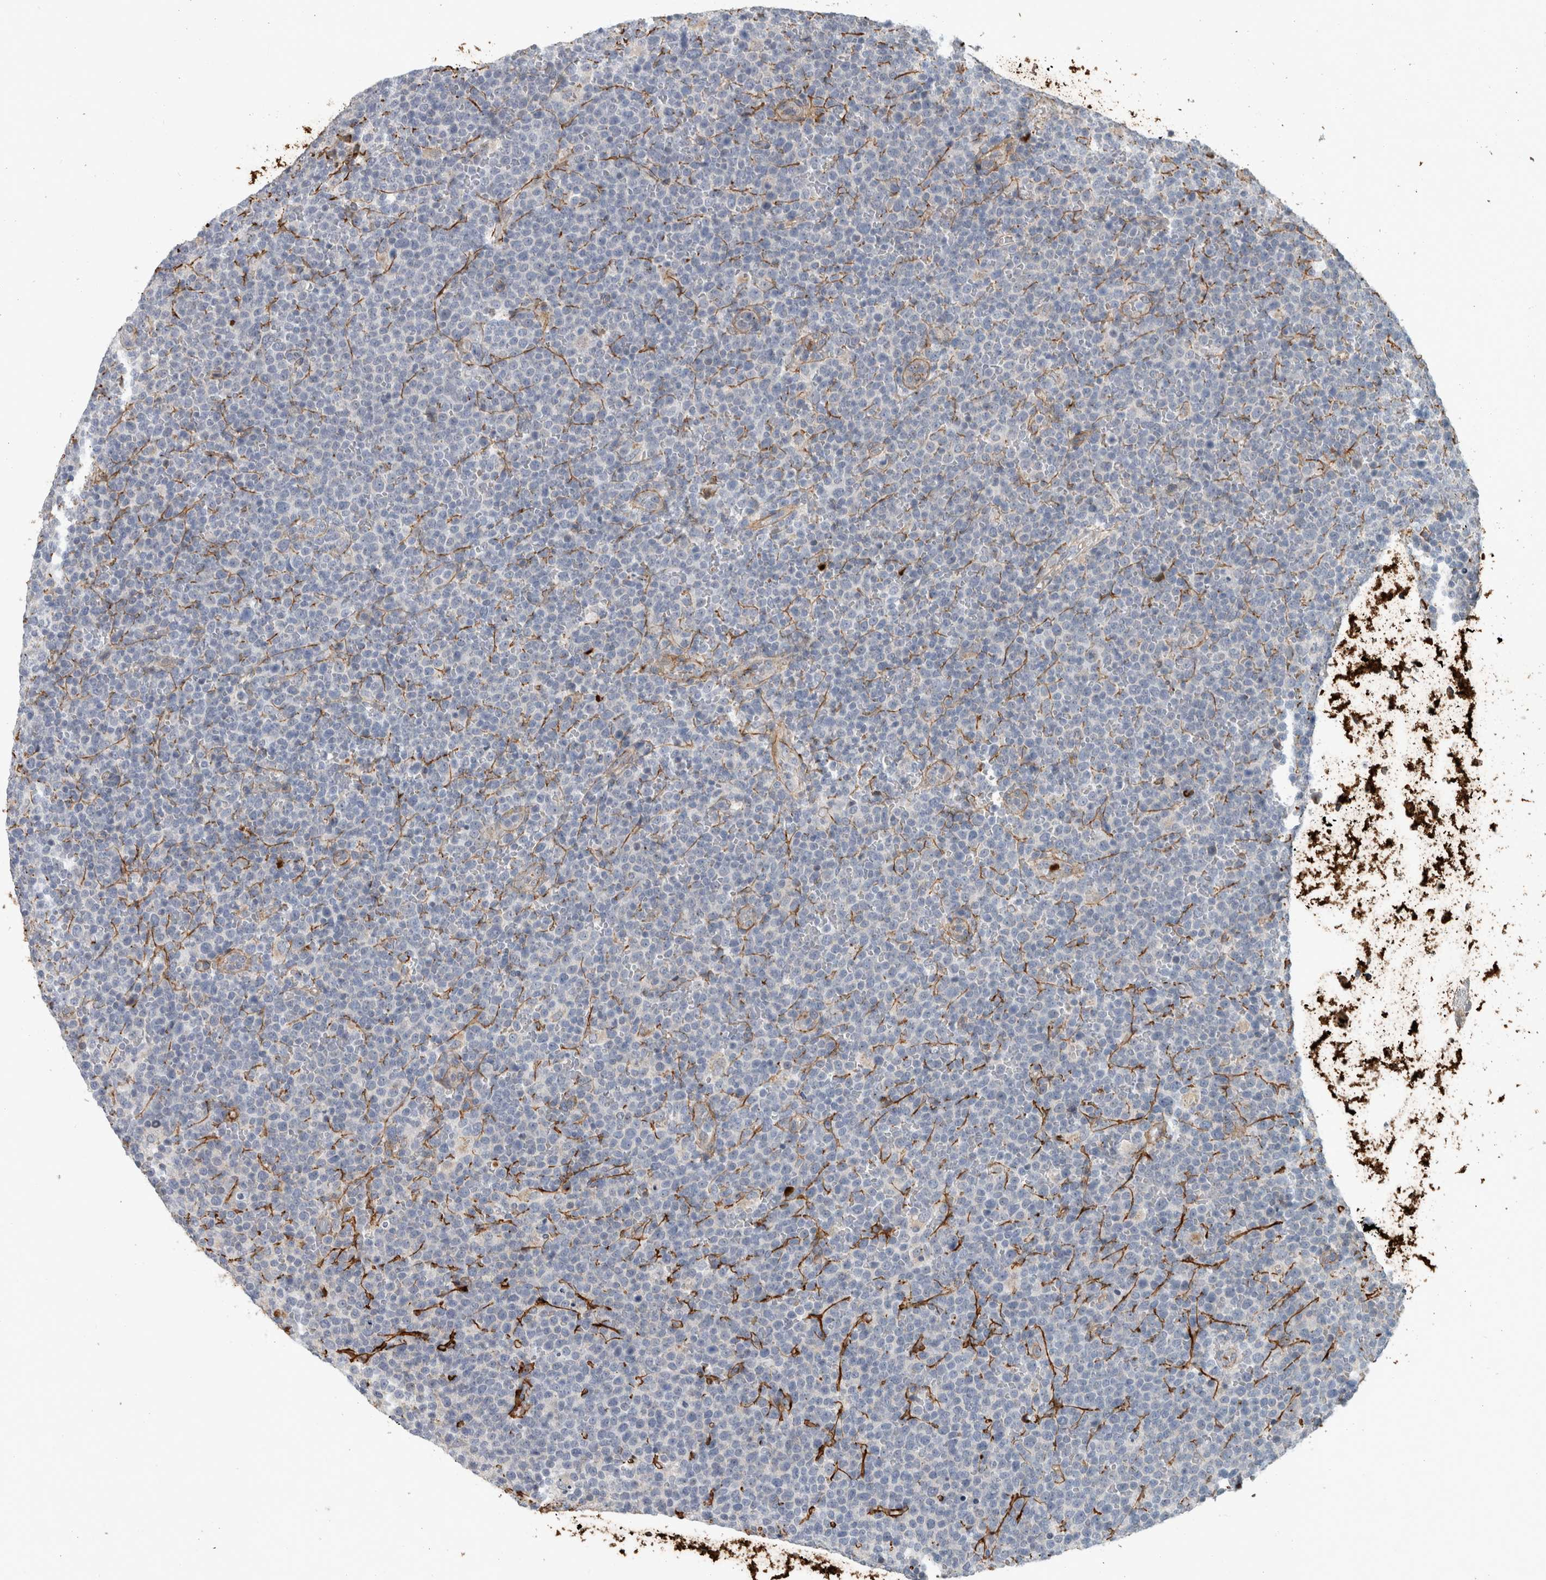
{"staining": {"intensity": "negative", "quantity": "none", "location": "none"}, "tissue": "lymphoma", "cell_type": "Tumor cells", "image_type": "cancer", "snomed": [{"axis": "morphology", "description": "Malignant lymphoma, non-Hodgkin's type, High grade"}, {"axis": "topography", "description": "Lymph node"}], "caption": "IHC micrograph of human lymphoma stained for a protein (brown), which demonstrates no positivity in tumor cells.", "gene": "FN1", "patient": {"sex": "male", "age": 61}}